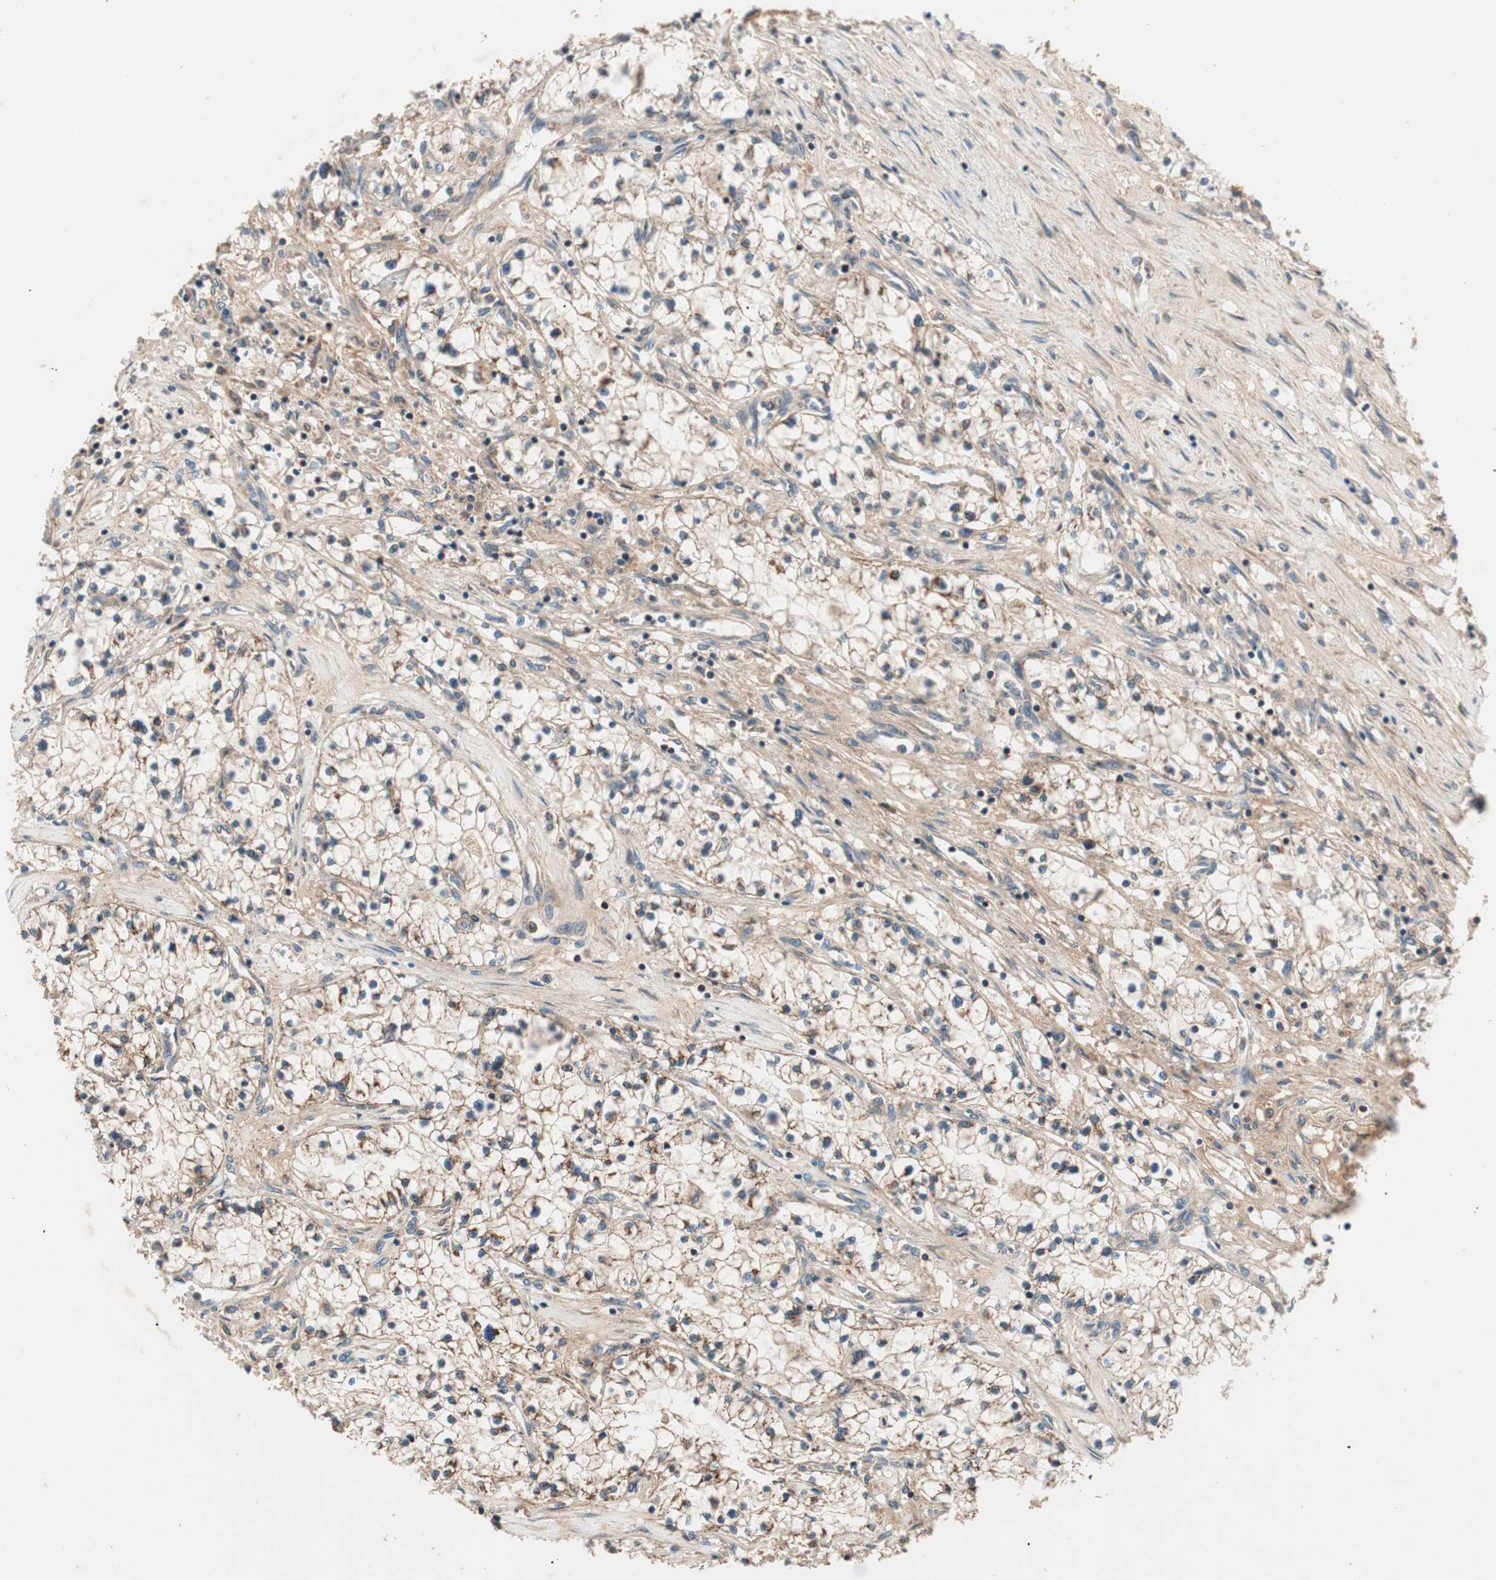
{"staining": {"intensity": "moderate", "quantity": ">75%", "location": "cytoplasmic/membranous"}, "tissue": "renal cancer", "cell_type": "Tumor cells", "image_type": "cancer", "snomed": [{"axis": "morphology", "description": "Adenocarcinoma, NOS"}, {"axis": "topography", "description": "Kidney"}], "caption": "This is an image of immunohistochemistry staining of renal adenocarcinoma, which shows moderate staining in the cytoplasmic/membranous of tumor cells.", "gene": "HPN", "patient": {"sex": "male", "age": 68}}